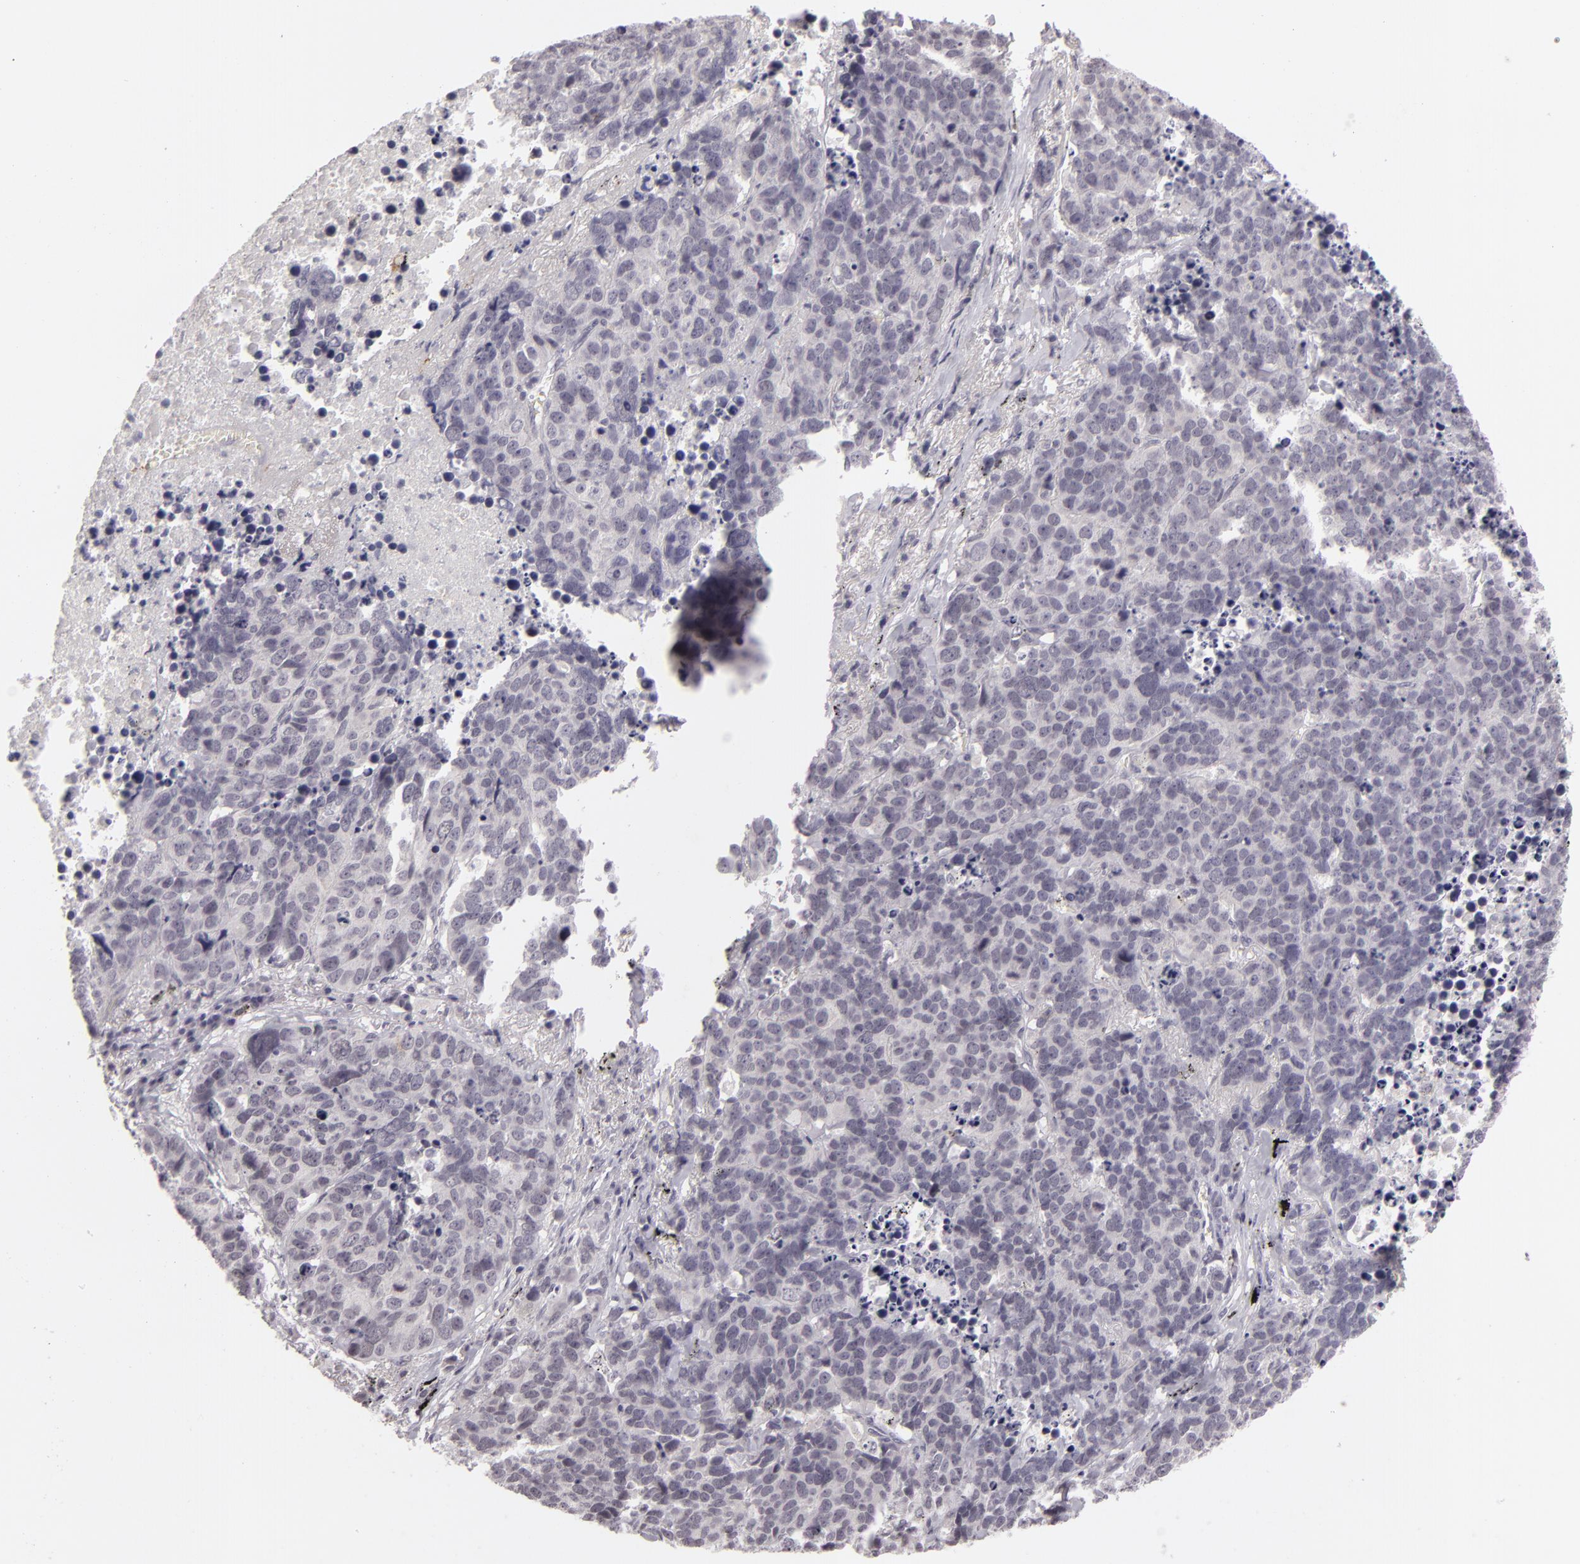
{"staining": {"intensity": "negative", "quantity": "none", "location": "none"}, "tissue": "lung cancer", "cell_type": "Tumor cells", "image_type": "cancer", "snomed": [{"axis": "morphology", "description": "Carcinoid, malignant, NOS"}, {"axis": "topography", "description": "Lung"}], "caption": "Immunohistochemistry of lung cancer shows no expression in tumor cells.", "gene": "ZNF205", "patient": {"sex": "male", "age": 60}}